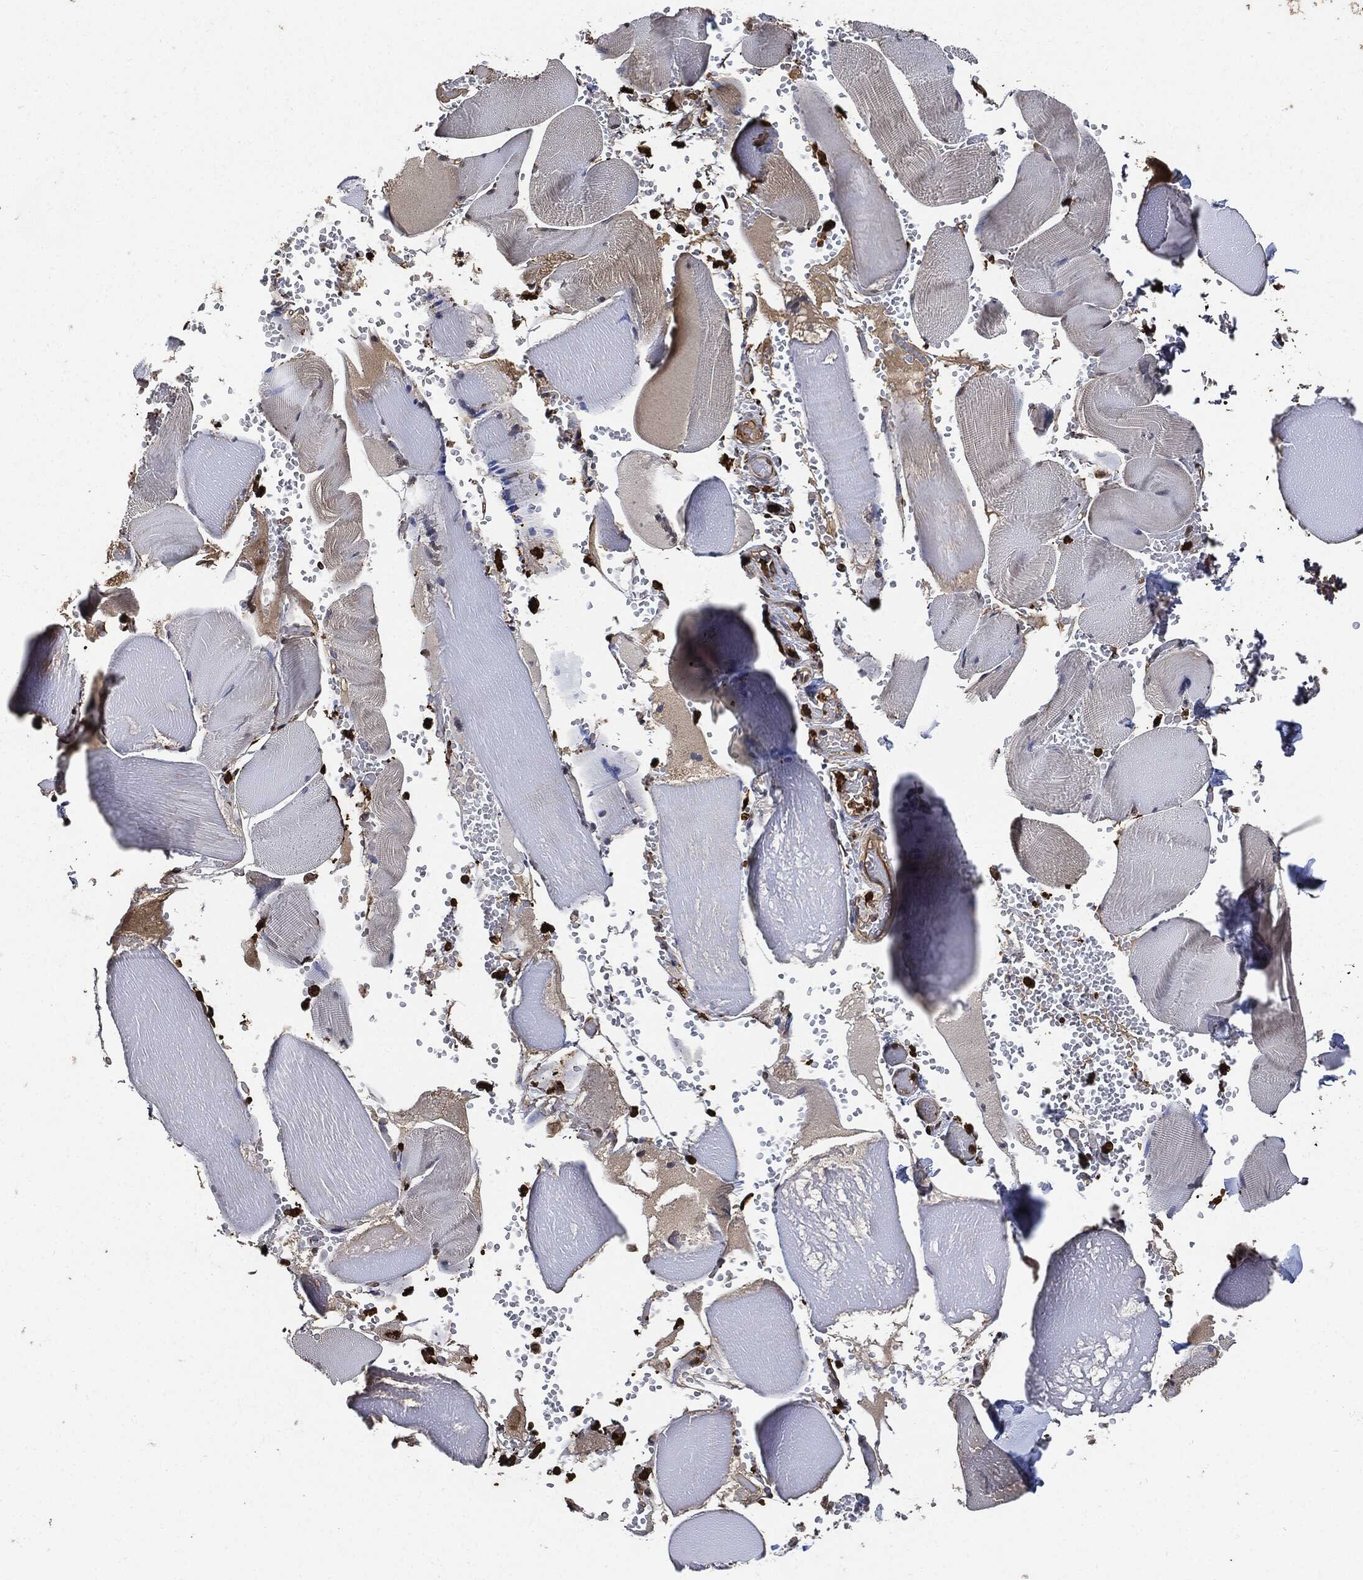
{"staining": {"intensity": "negative", "quantity": "none", "location": "none"}, "tissue": "skeletal muscle", "cell_type": "Myocytes", "image_type": "normal", "snomed": [{"axis": "morphology", "description": "Normal tissue, NOS"}, {"axis": "topography", "description": "Skeletal muscle"}], "caption": "High power microscopy image of an immunohistochemistry image of normal skeletal muscle, revealing no significant expression in myocytes.", "gene": "S100A9", "patient": {"sex": "male", "age": 56}}